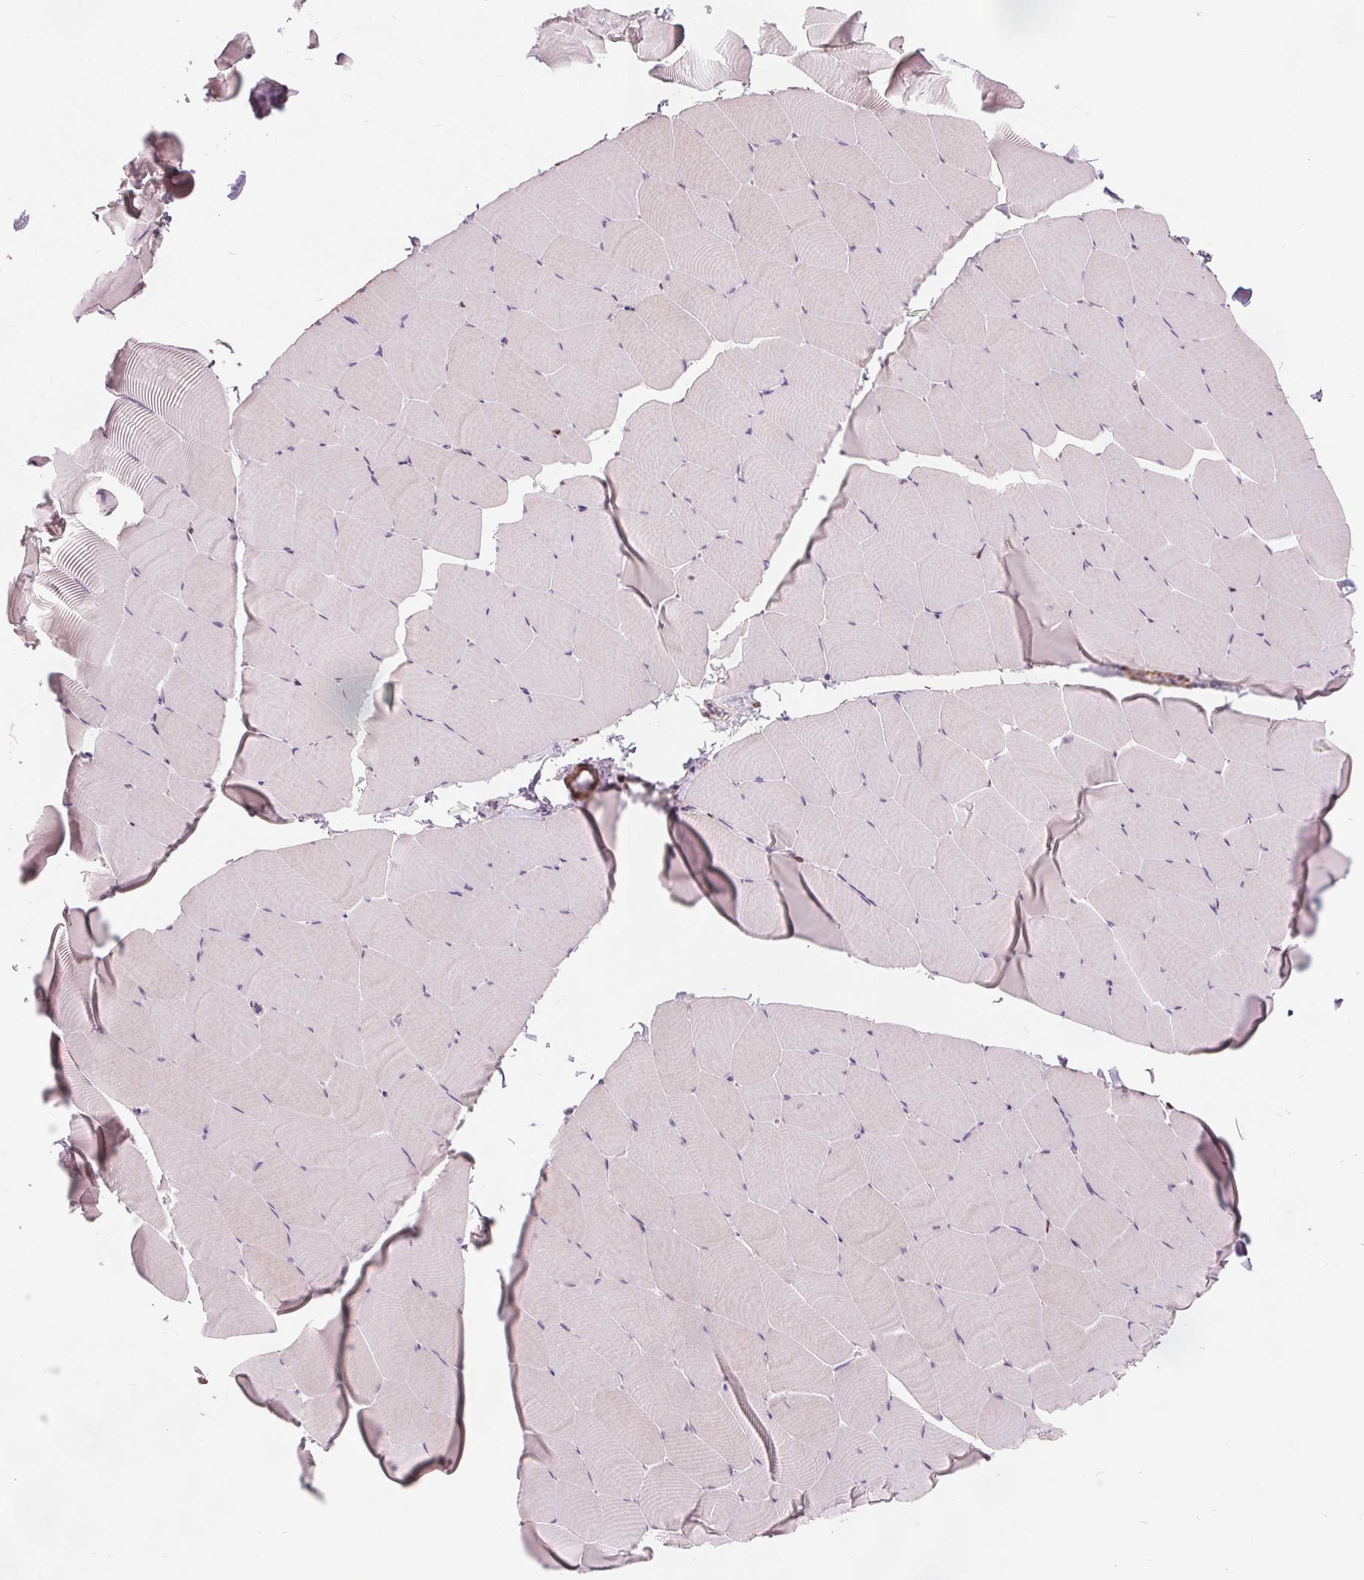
{"staining": {"intensity": "weak", "quantity": "<25%", "location": "cytoplasmic/membranous"}, "tissue": "skeletal muscle", "cell_type": "Myocytes", "image_type": "normal", "snomed": [{"axis": "morphology", "description": "Normal tissue, NOS"}, {"axis": "topography", "description": "Skeletal muscle"}], "caption": "IHC of unremarkable skeletal muscle exhibits no expression in myocytes. (Stains: DAB immunohistochemistry with hematoxylin counter stain, Microscopy: brightfield microscopy at high magnification).", "gene": "ISLR2", "patient": {"sex": "male", "age": 25}}